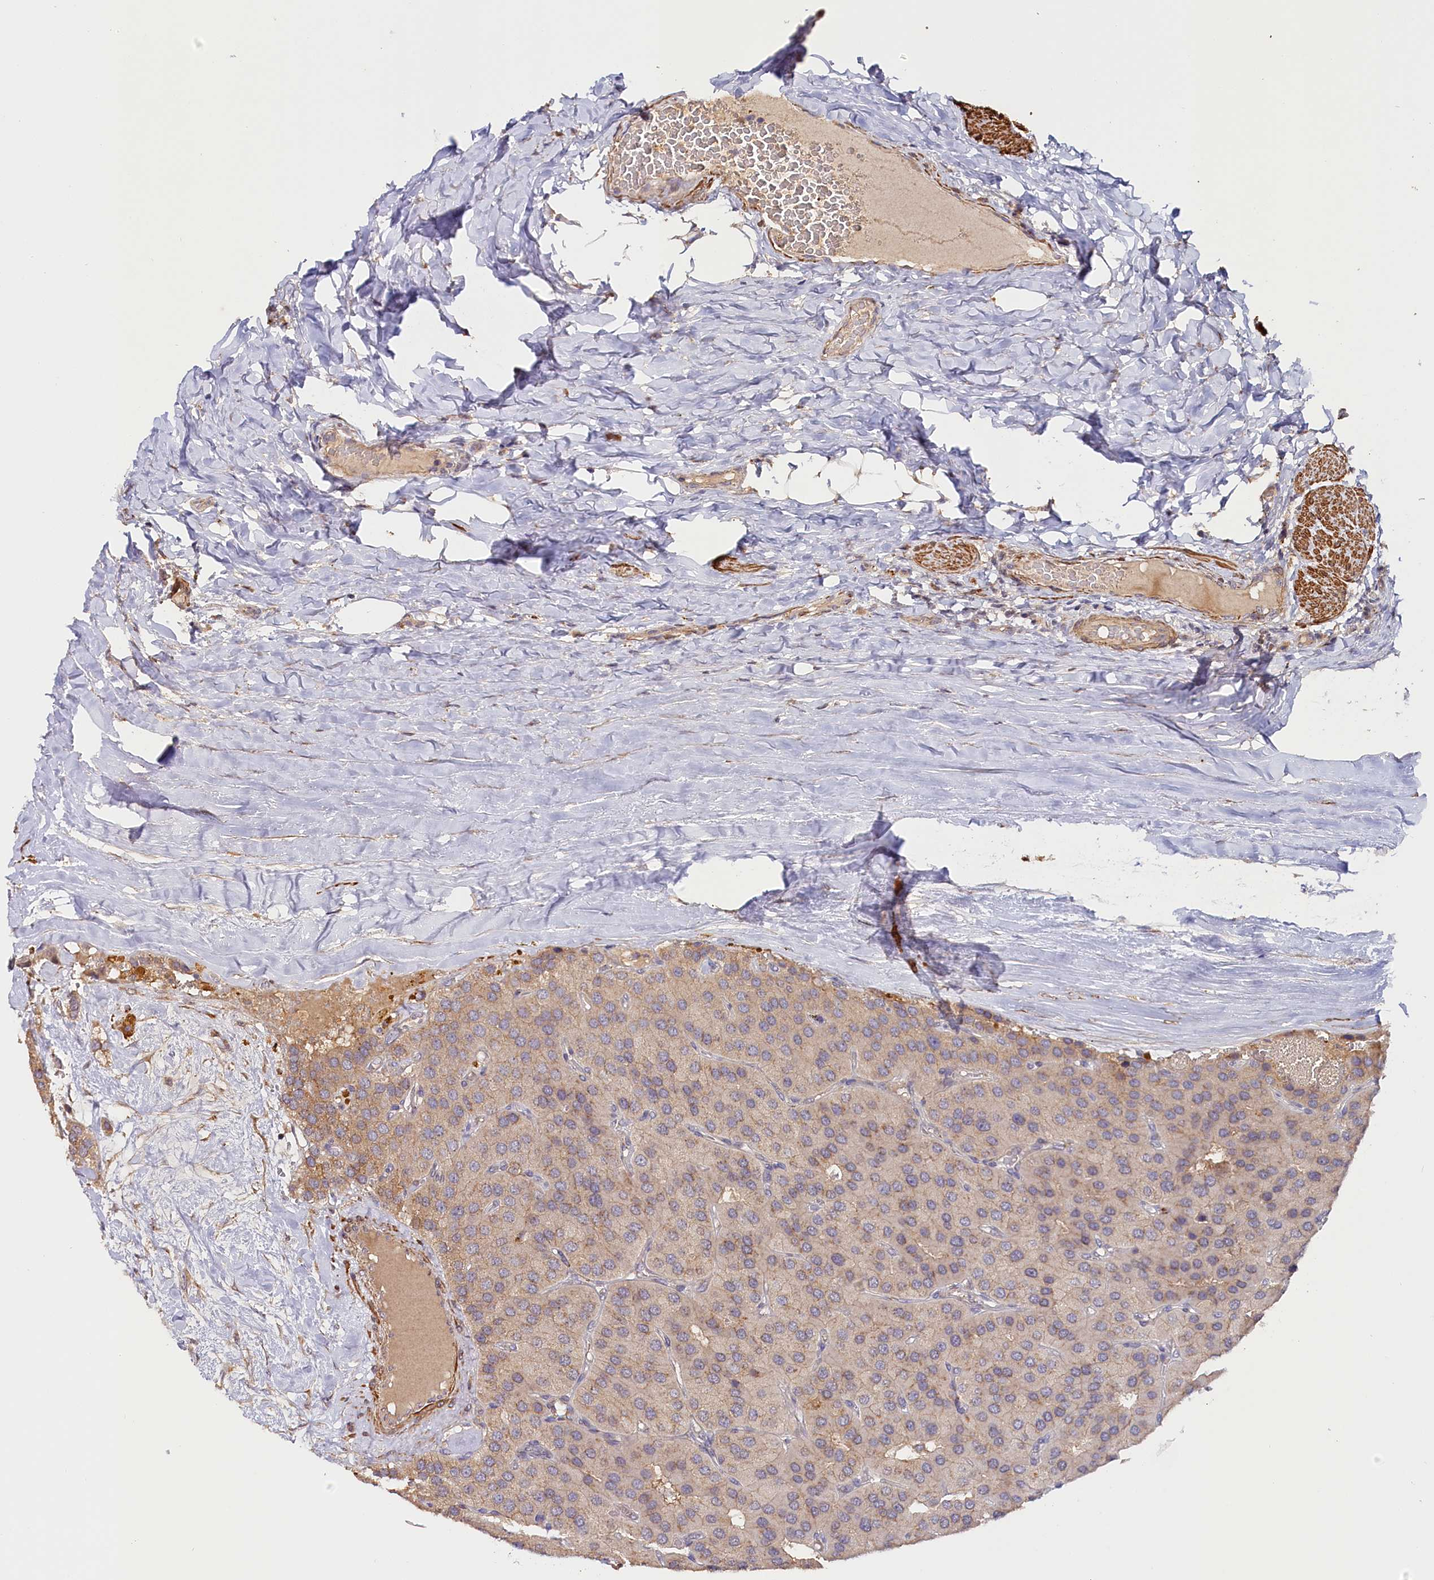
{"staining": {"intensity": "weak", "quantity": "25%-75%", "location": "cytoplasmic/membranous"}, "tissue": "parathyroid gland", "cell_type": "Glandular cells", "image_type": "normal", "snomed": [{"axis": "morphology", "description": "Normal tissue, NOS"}, {"axis": "morphology", "description": "Adenoma, NOS"}, {"axis": "topography", "description": "Parathyroid gland"}], "caption": "Immunohistochemistry (IHC) of benign human parathyroid gland exhibits low levels of weak cytoplasmic/membranous expression in about 25%-75% of glandular cells.", "gene": "TANGO6", "patient": {"sex": "female", "age": 86}}